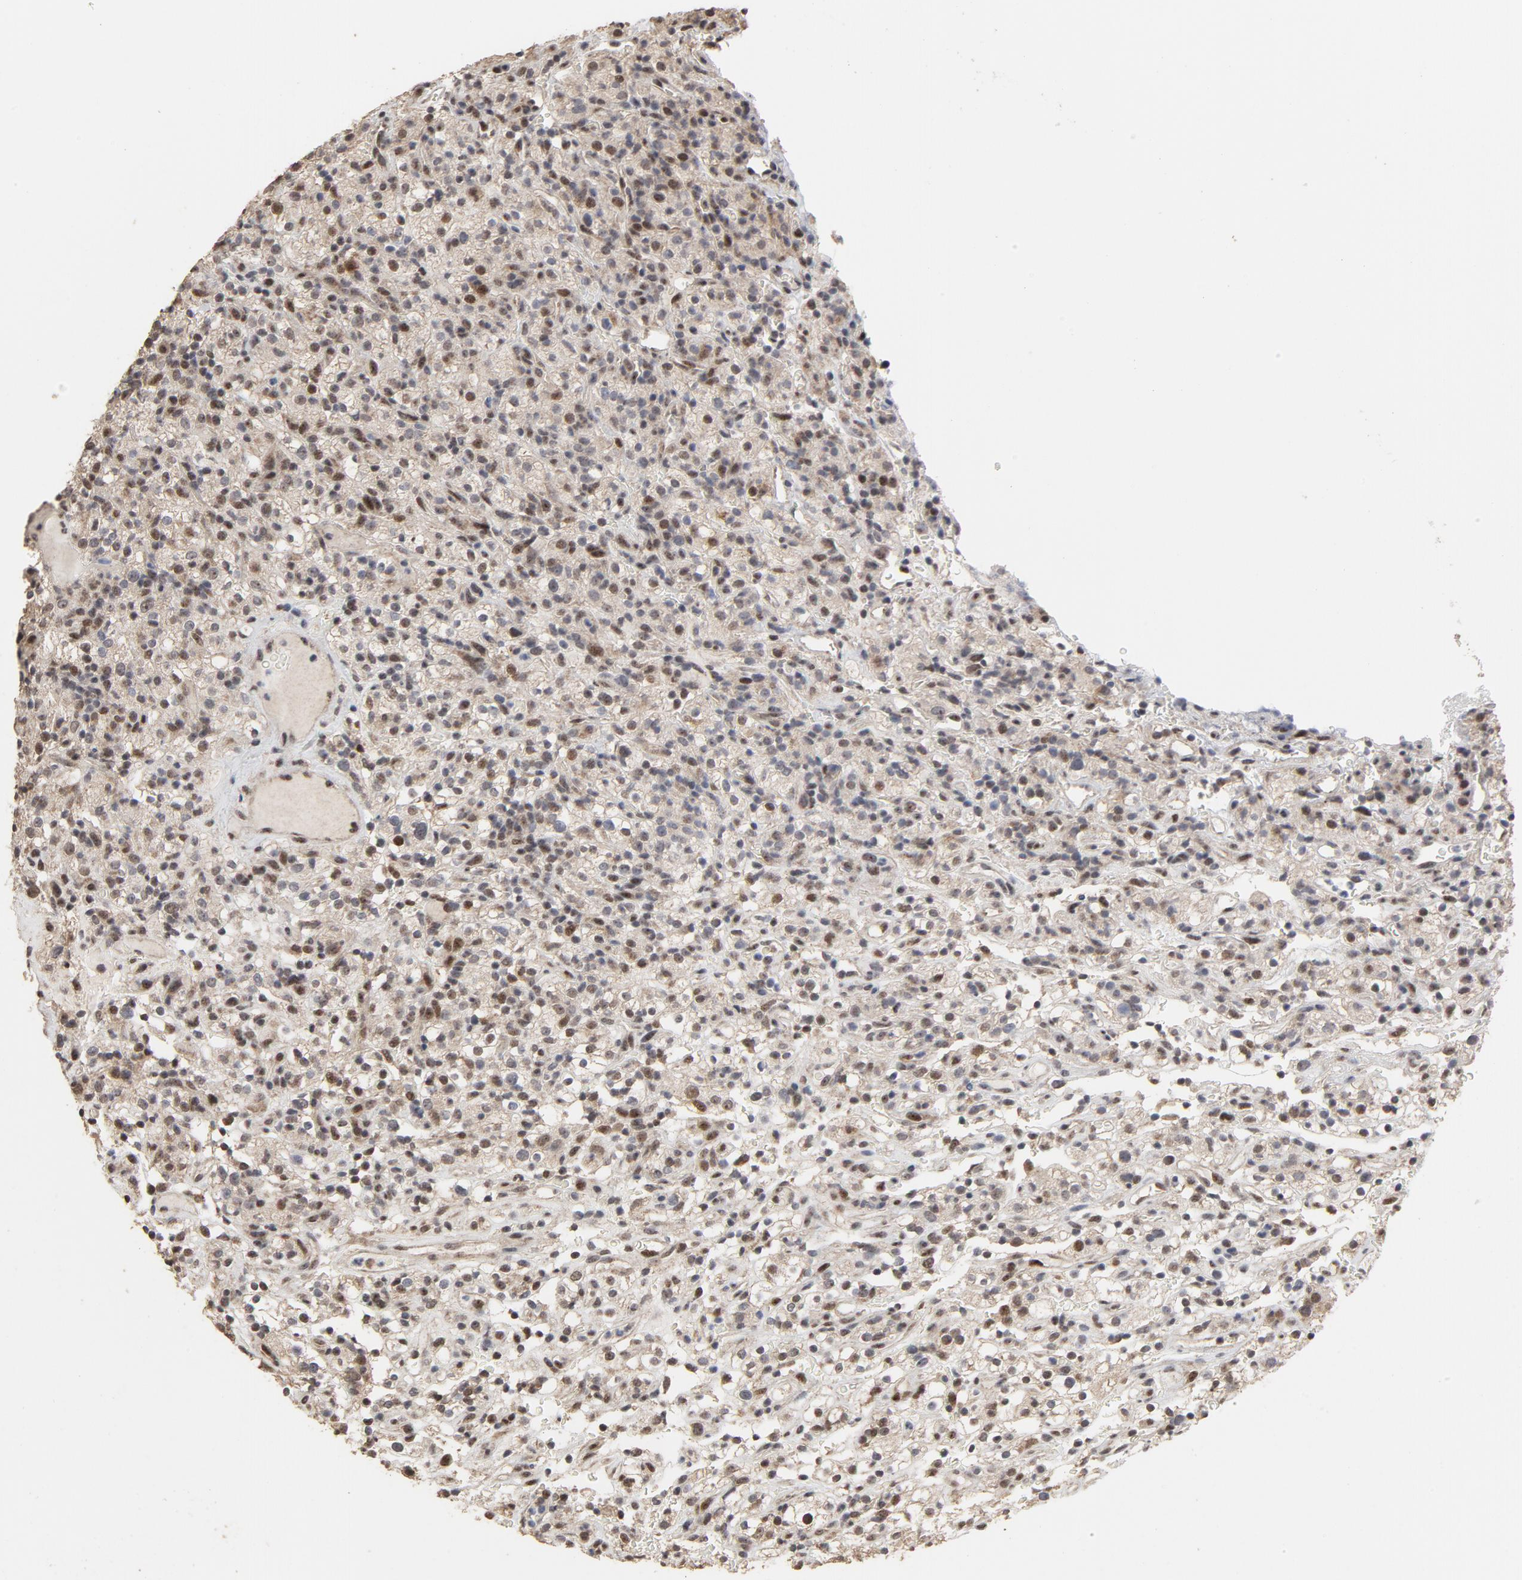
{"staining": {"intensity": "strong", "quantity": "25%-75%", "location": "nuclear"}, "tissue": "renal cancer", "cell_type": "Tumor cells", "image_type": "cancer", "snomed": [{"axis": "morphology", "description": "Normal tissue, NOS"}, {"axis": "morphology", "description": "Adenocarcinoma, NOS"}, {"axis": "topography", "description": "Kidney"}], "caption": "High-magnification brightfield microscopy of adenocarcinoma (renal) stained with DAB (brown) and counterstained with hematoxylin (blue). tumor cells exhibit strong nuclear staining is identified in about25%-75% of cells.", "gene": "TP53RK", "patient": {"sex": "female", "age": 72}}